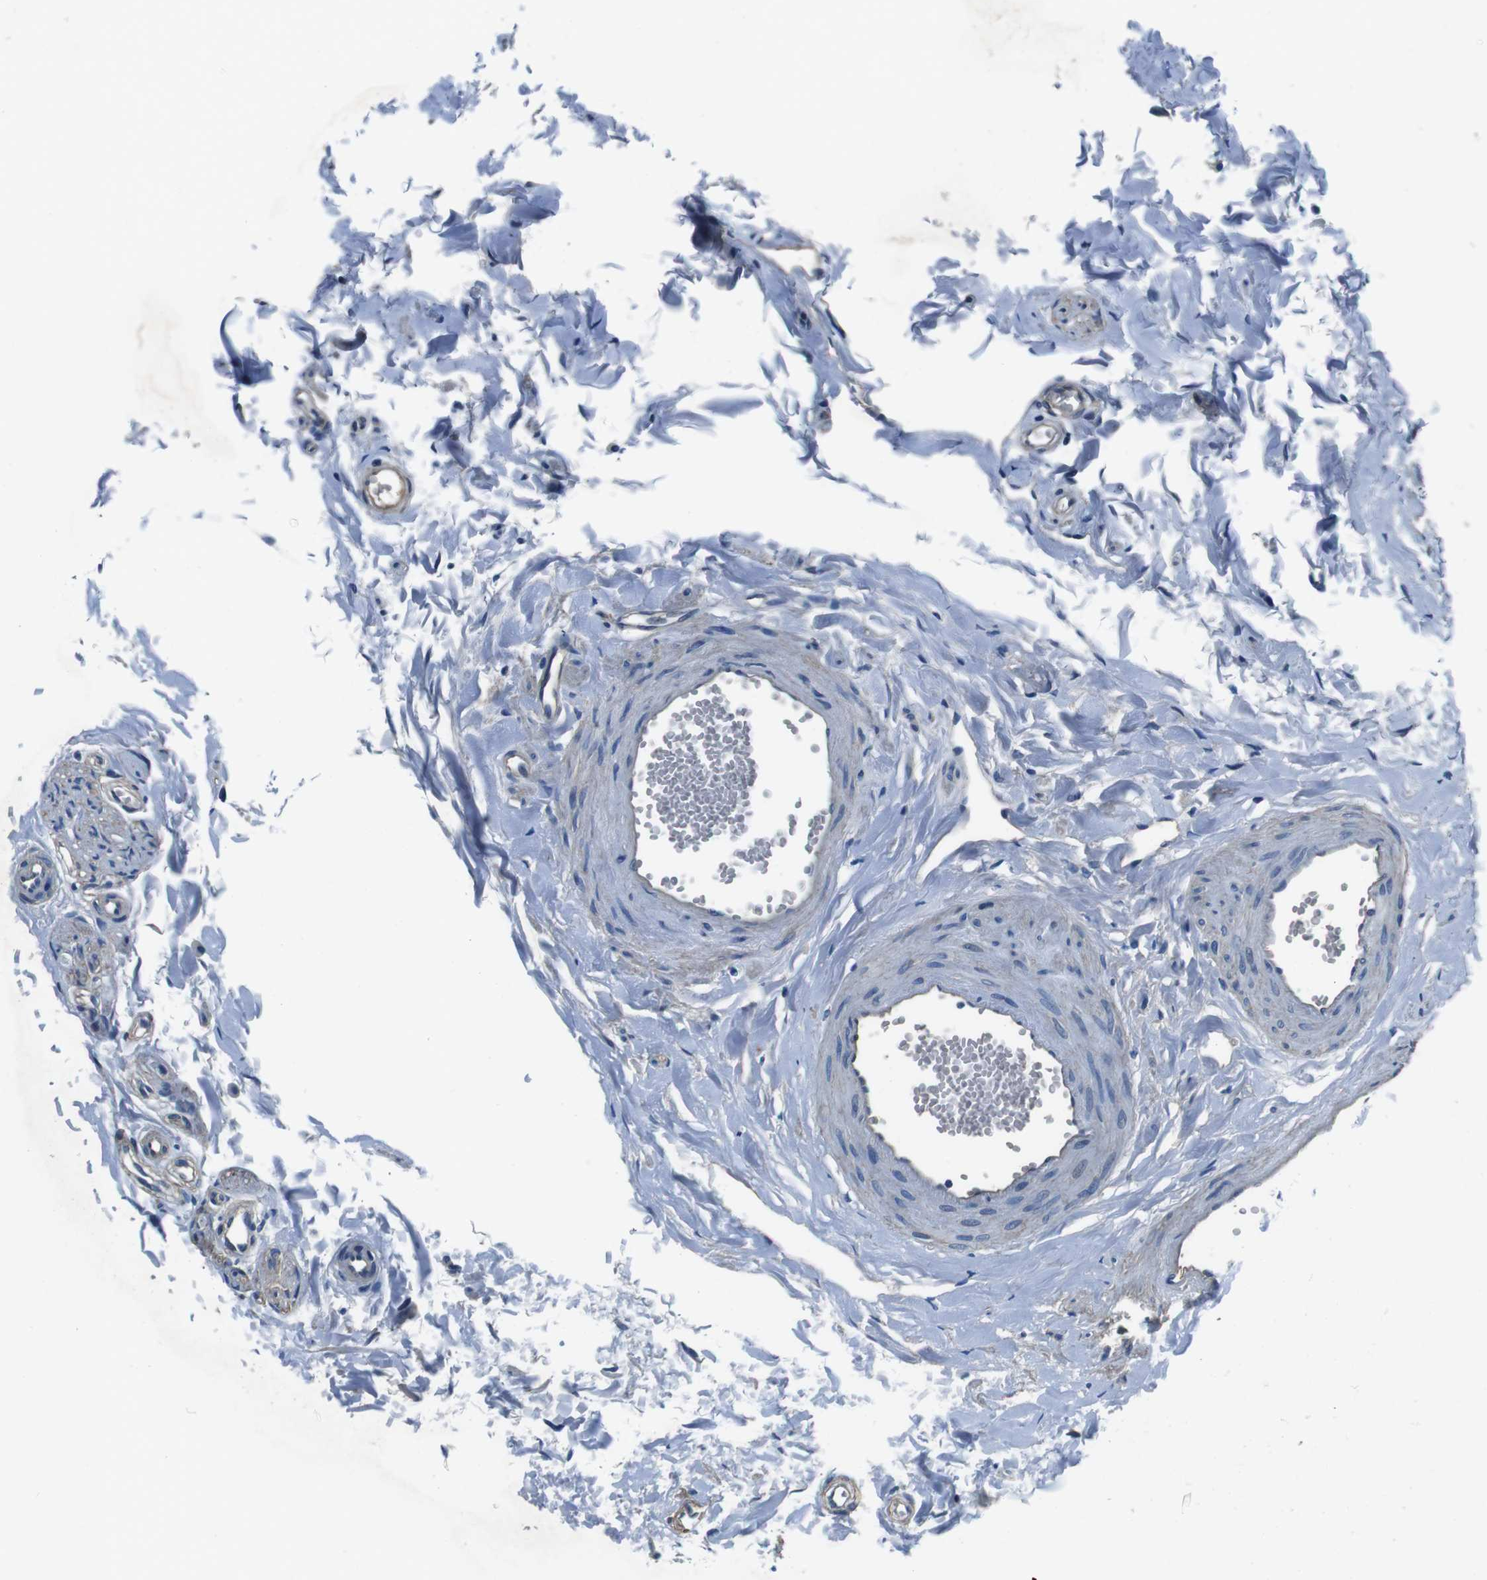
{"staining": {"intensity": "negative", "quantity": "none", "location": "none"}, "tissue": "epididymis", "cell_type": "Glandular cells", "image_type": "normal", "snomed": [{"axis": "morphology", "description": "Normal tissue, NOS"}, {"axis": "topography", "description": "Epididymis"}], "caption": "Immunohistochemistry (IHC) histopathology image of normal epididymis: human epididymis stained with DAB displays no significant protein positivity in glandular cells.", "gene": "CASQ1", "patient": {"sex": "male", "age": 56}}